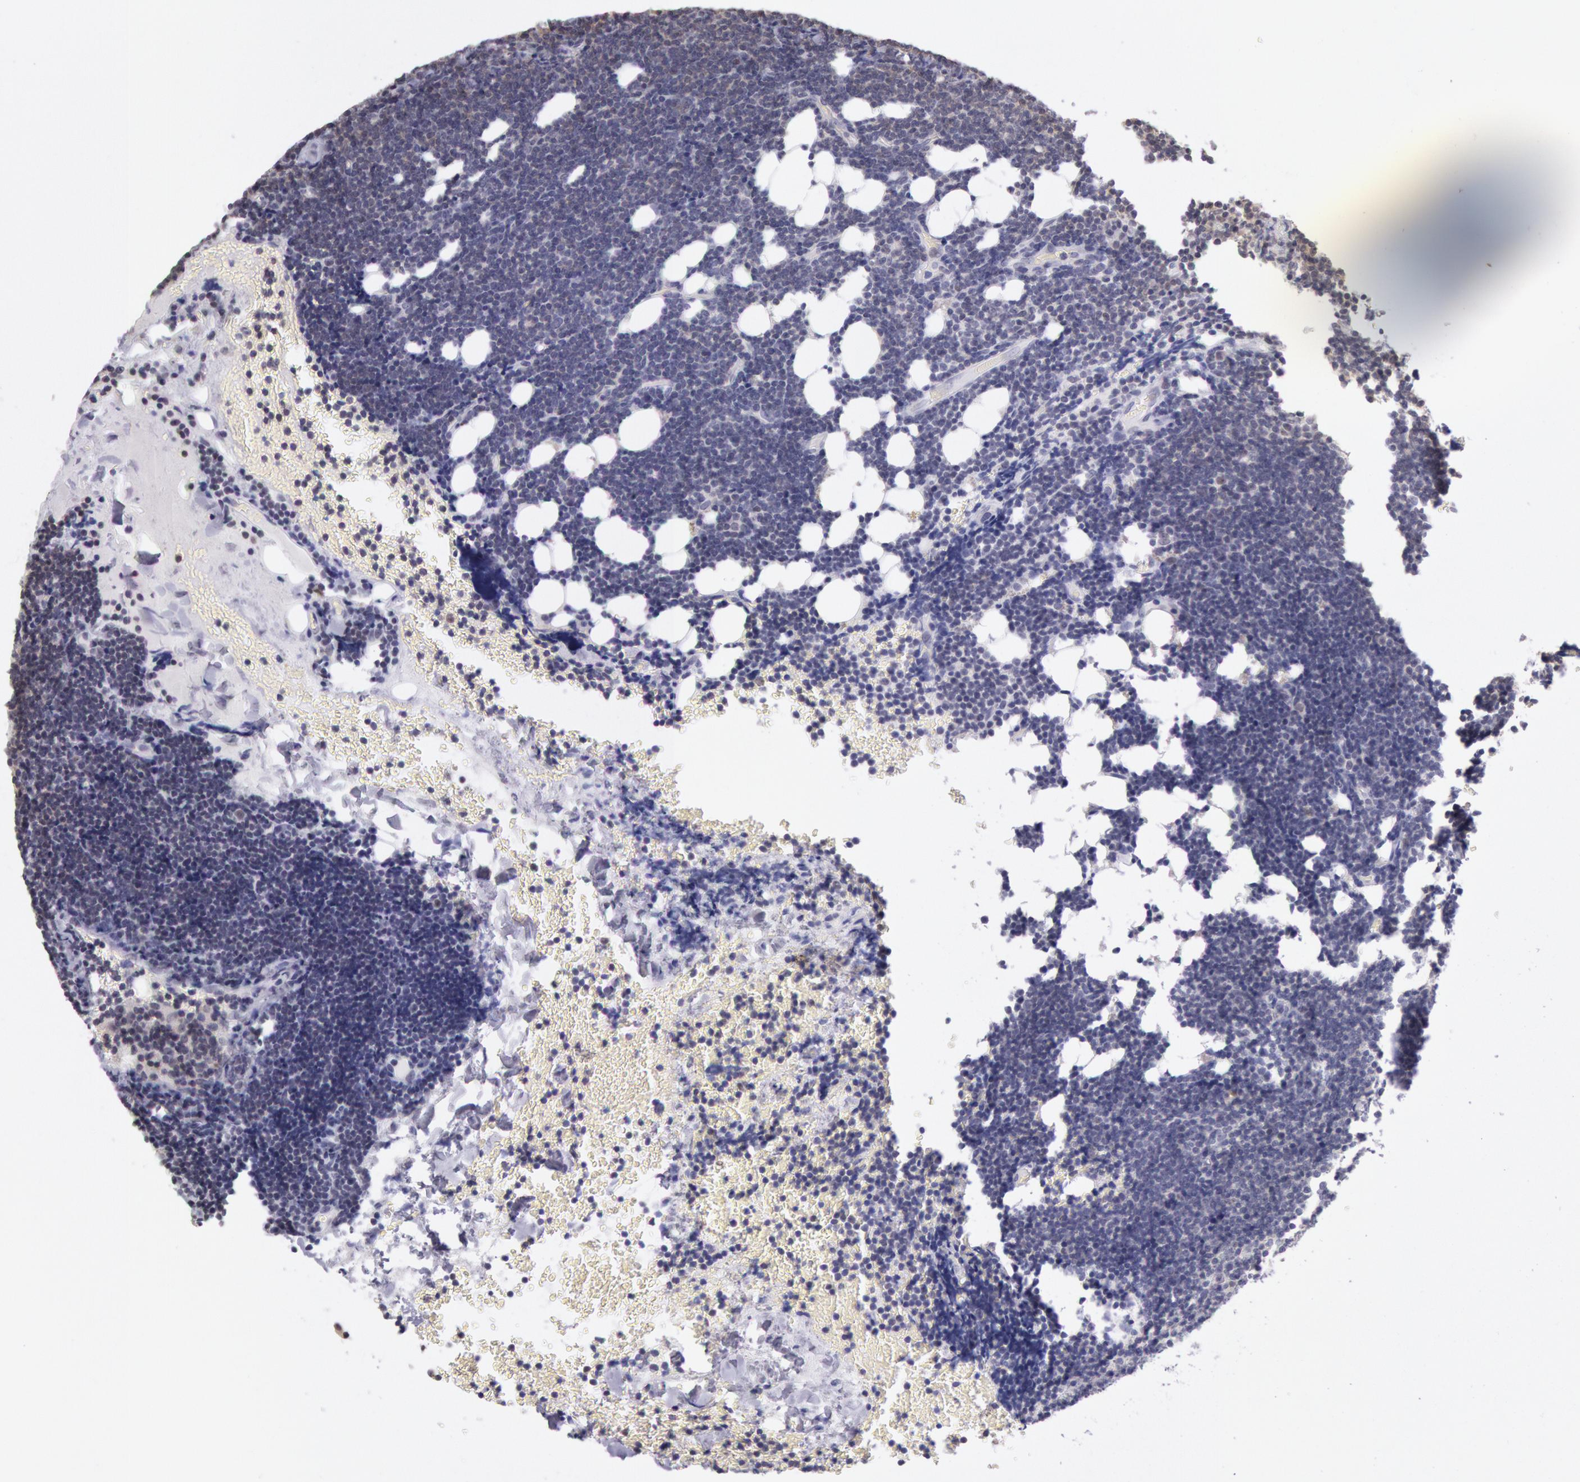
{"staining": {"intensity": "negative", "quantity": "none", "location": "none"}, "tissue": "lymphoma", "cell_type": "Tumor cells", "image_type": "cancer", "snomed": [{"axis": "morphology", "description": "Malignant lymphoma, non-Hodgkin's type, Low grade"}, {"axis": "topography", "description": "Lymph node"}], "caption": "Immunohistochemistry micrograph of low-grade malignant lymphoma, non-Hodgkin's type stained for a protein (brown), which reveals no expression in tumor cells.", "gene": "HIF1A", "patient": {"sex": "female", "age": 51}}